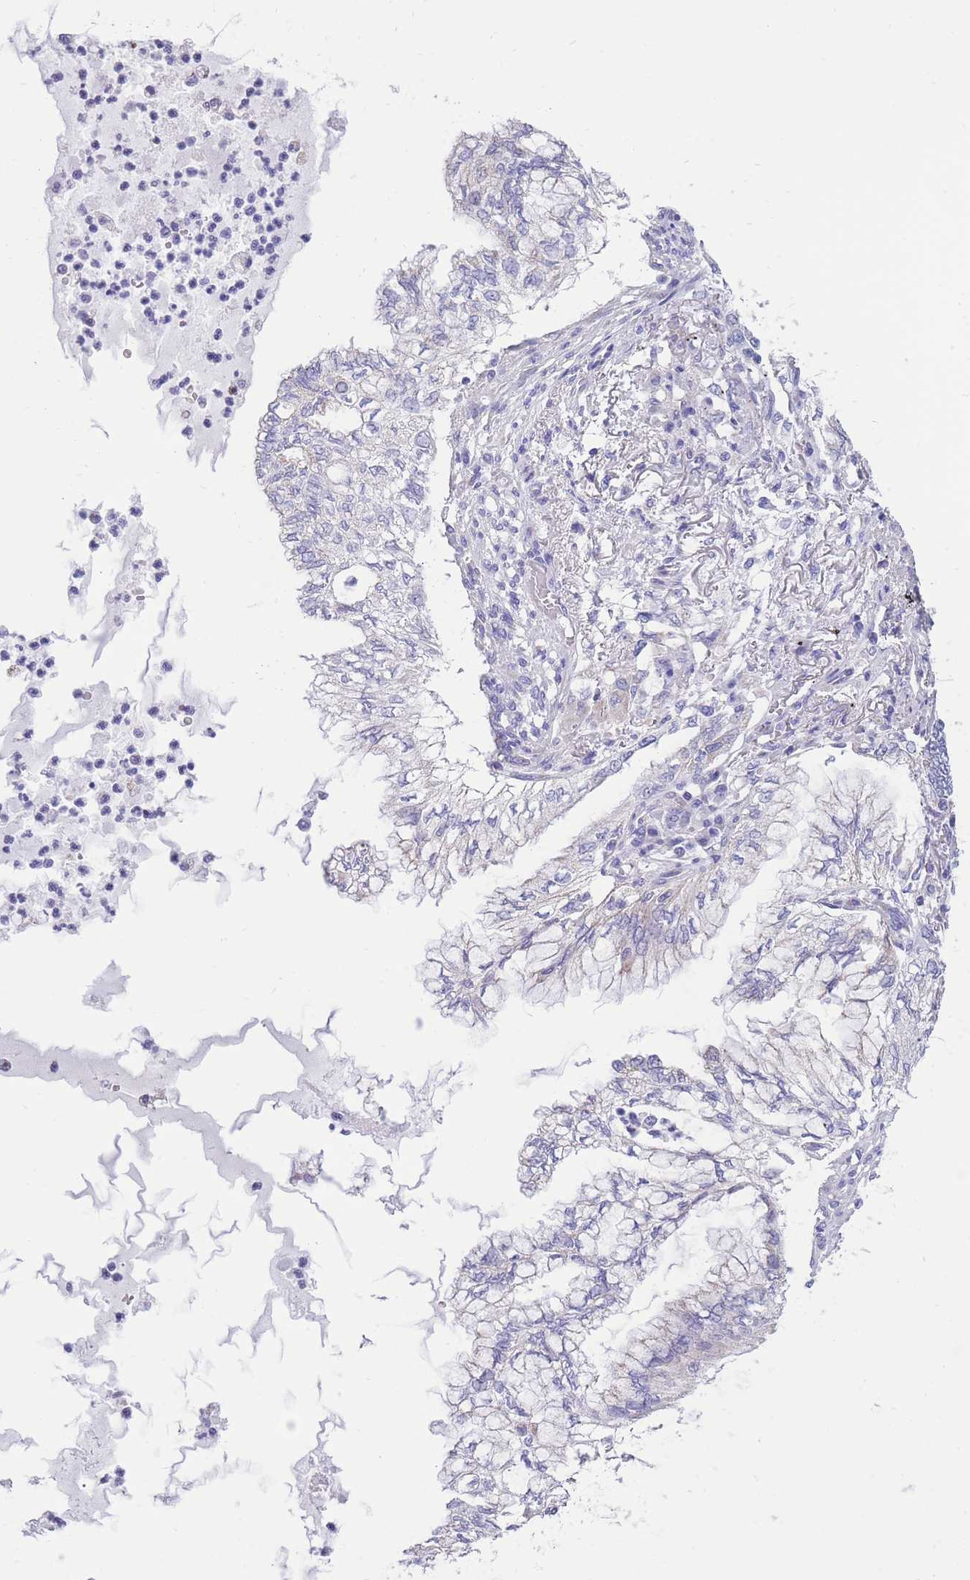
{"staining": {"intensity": "negative", "quantity": "none", "location": "none"}, "tissue": "lung cancer", "cell_type": "Tumor cells", "image_type": "cancer", "snomed": [{"axis": "morphology", "description": "Adenocarcinoma, NOS"}, {"axis": "topography", "description": "Lung"}], "caption": "This is an immunohistochemistry (IHC) histopathology image of lung adenocarcinoma. There is no staining in tumor cells.", "gene": "INTS2", "patient": {"sex": "female", "age": 70}}